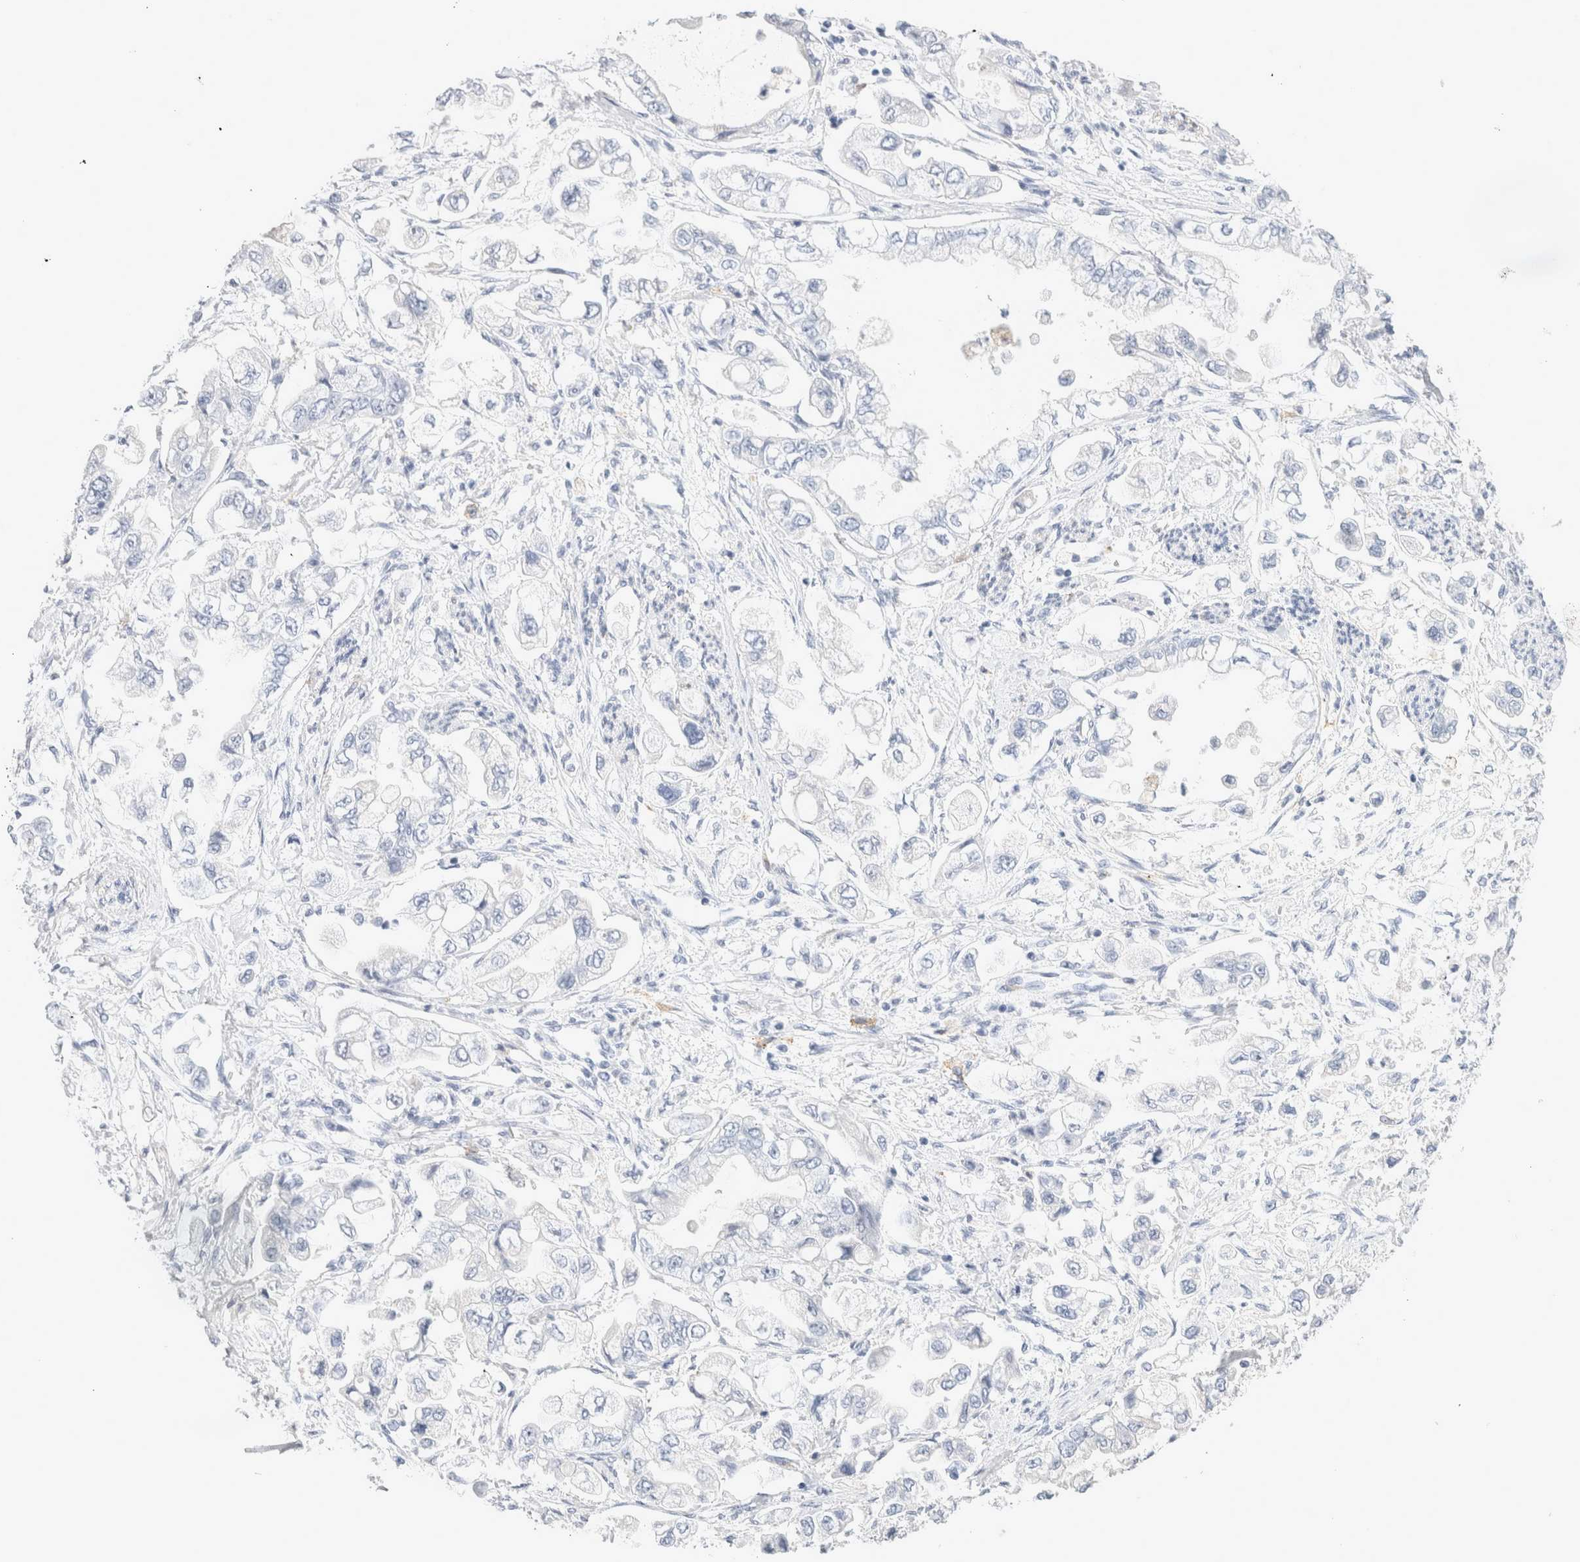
{"staining": {"intensity": "negative", "quantity": "none", "location": "none"}, "tissue": "stomach cancer", "cell_type": "Tumor cells", "image_type": "cancer", "snomed": [{"axis": "morphology", "description": "Adenocarcinoma, NOS"}, {"axis": "topography", "description": "Stomach"}], "caption": "There is no significant staining in tumor cells of stomach cancer.", "gene": "MUC15", "patient": {"sex": "male", "age": 62}}